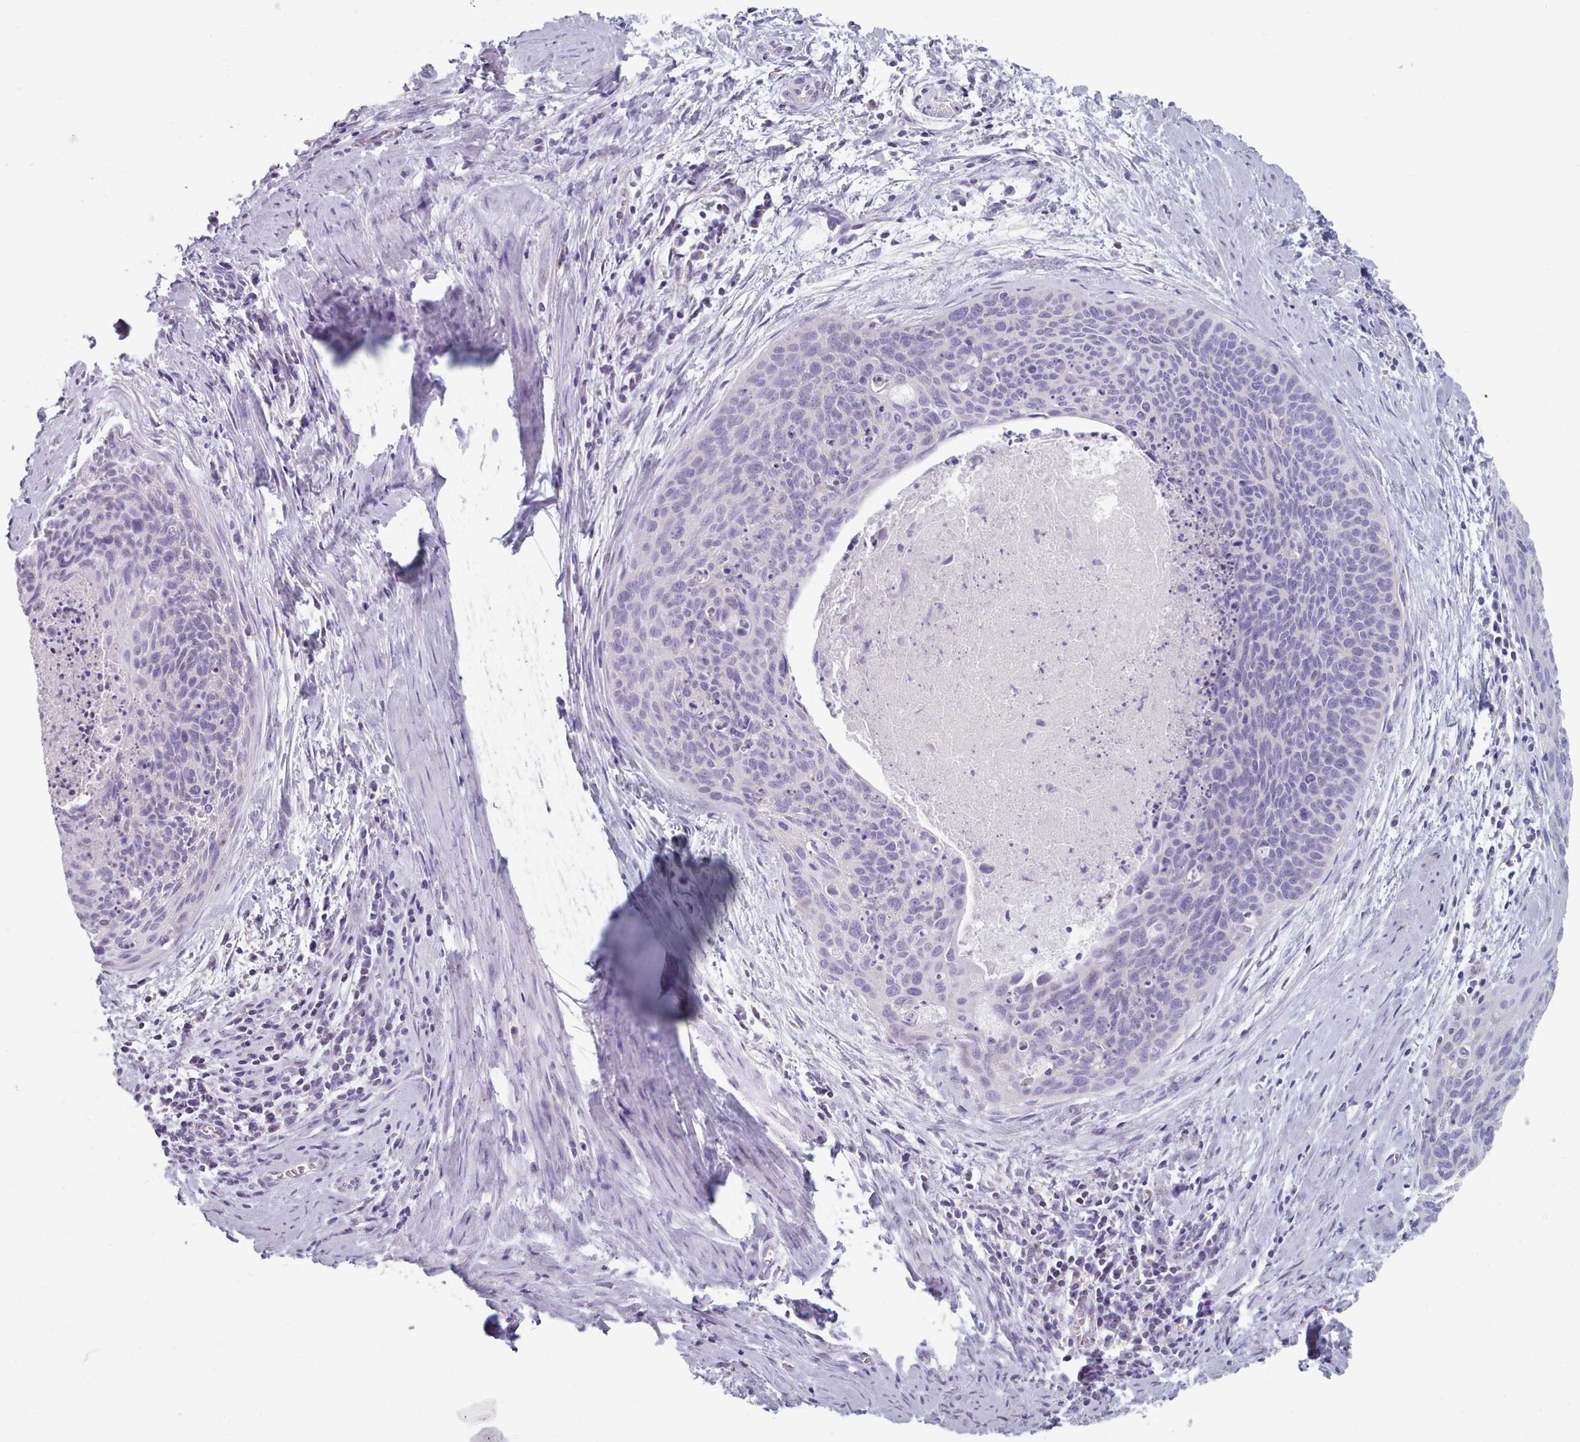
{"staining": {"intensity": "negative", "quantity": "none", "location": "none"}, "tissue": "cervical cancer", "cell_type": "Tumor cells", "image_type": "cancer", "snomed": [{"axis": "morphology", "description": "Squamous cell carcinoma, NOS"}, {"axis": "topography", "description": "Cervix"}], "caption": "Human squamous cell carcinoma (cervical) stained for a protein using immunohistochemistry (IHC) demonstrates no expression in tumor cells.", "gene": "HAO1", "patient": {"sex": "female", "age": 55}}